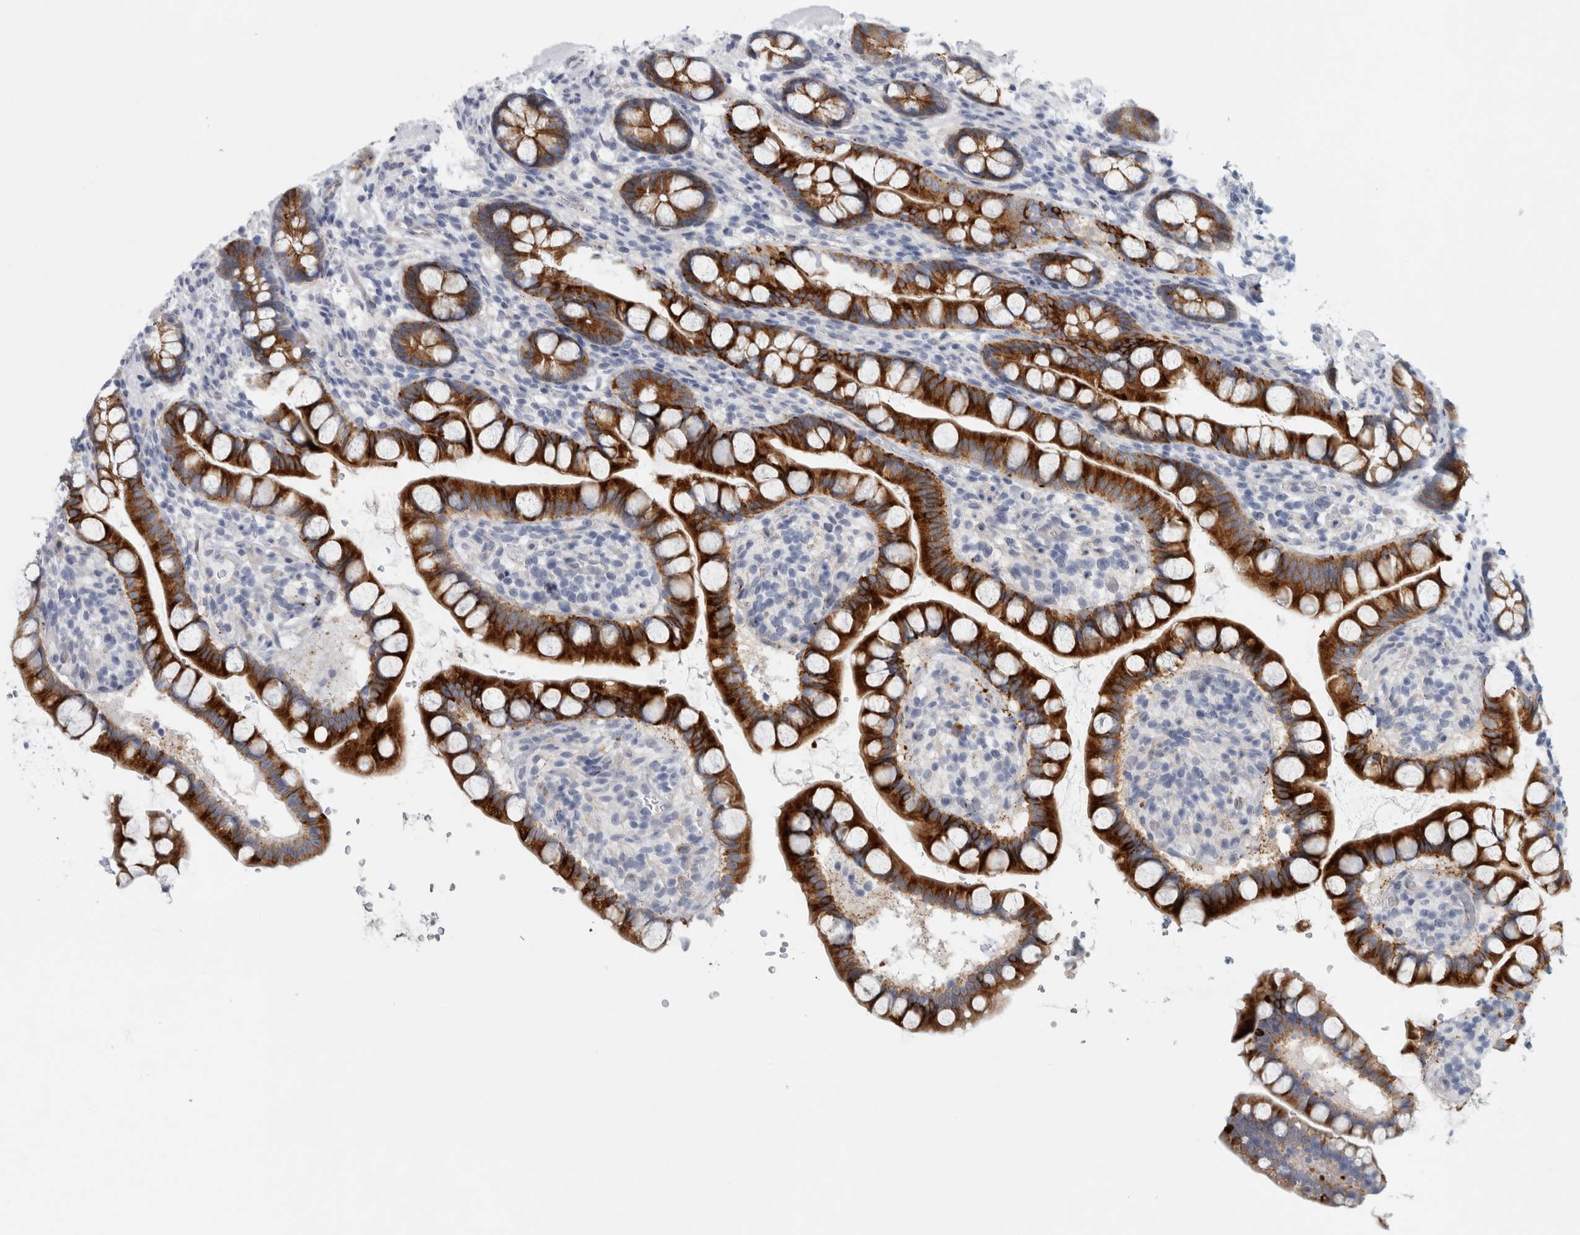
{"staining": {"intensity": "strong", "quantity": ">75%", "location": "cytoplasmic/membranous"}, "tissue": "small intestine", "cell_type": "Glandular cells", "image_type": "normal", "snomed": [{"axis": "morphology", "description": "Normal tissue, NOS"}, {"axis": "topography", "description": "Smooth muscle"}, {"axis": "topography", "description": "Small intestine"}], "caption": "An image of small intestine stained for a protein shows strong cytoplasmic/membranous brown staining in glandular cells. Nuclei are stained in blue.", "gene": "B3GNT3", "patient": {"sex": "female", "age": 84}}